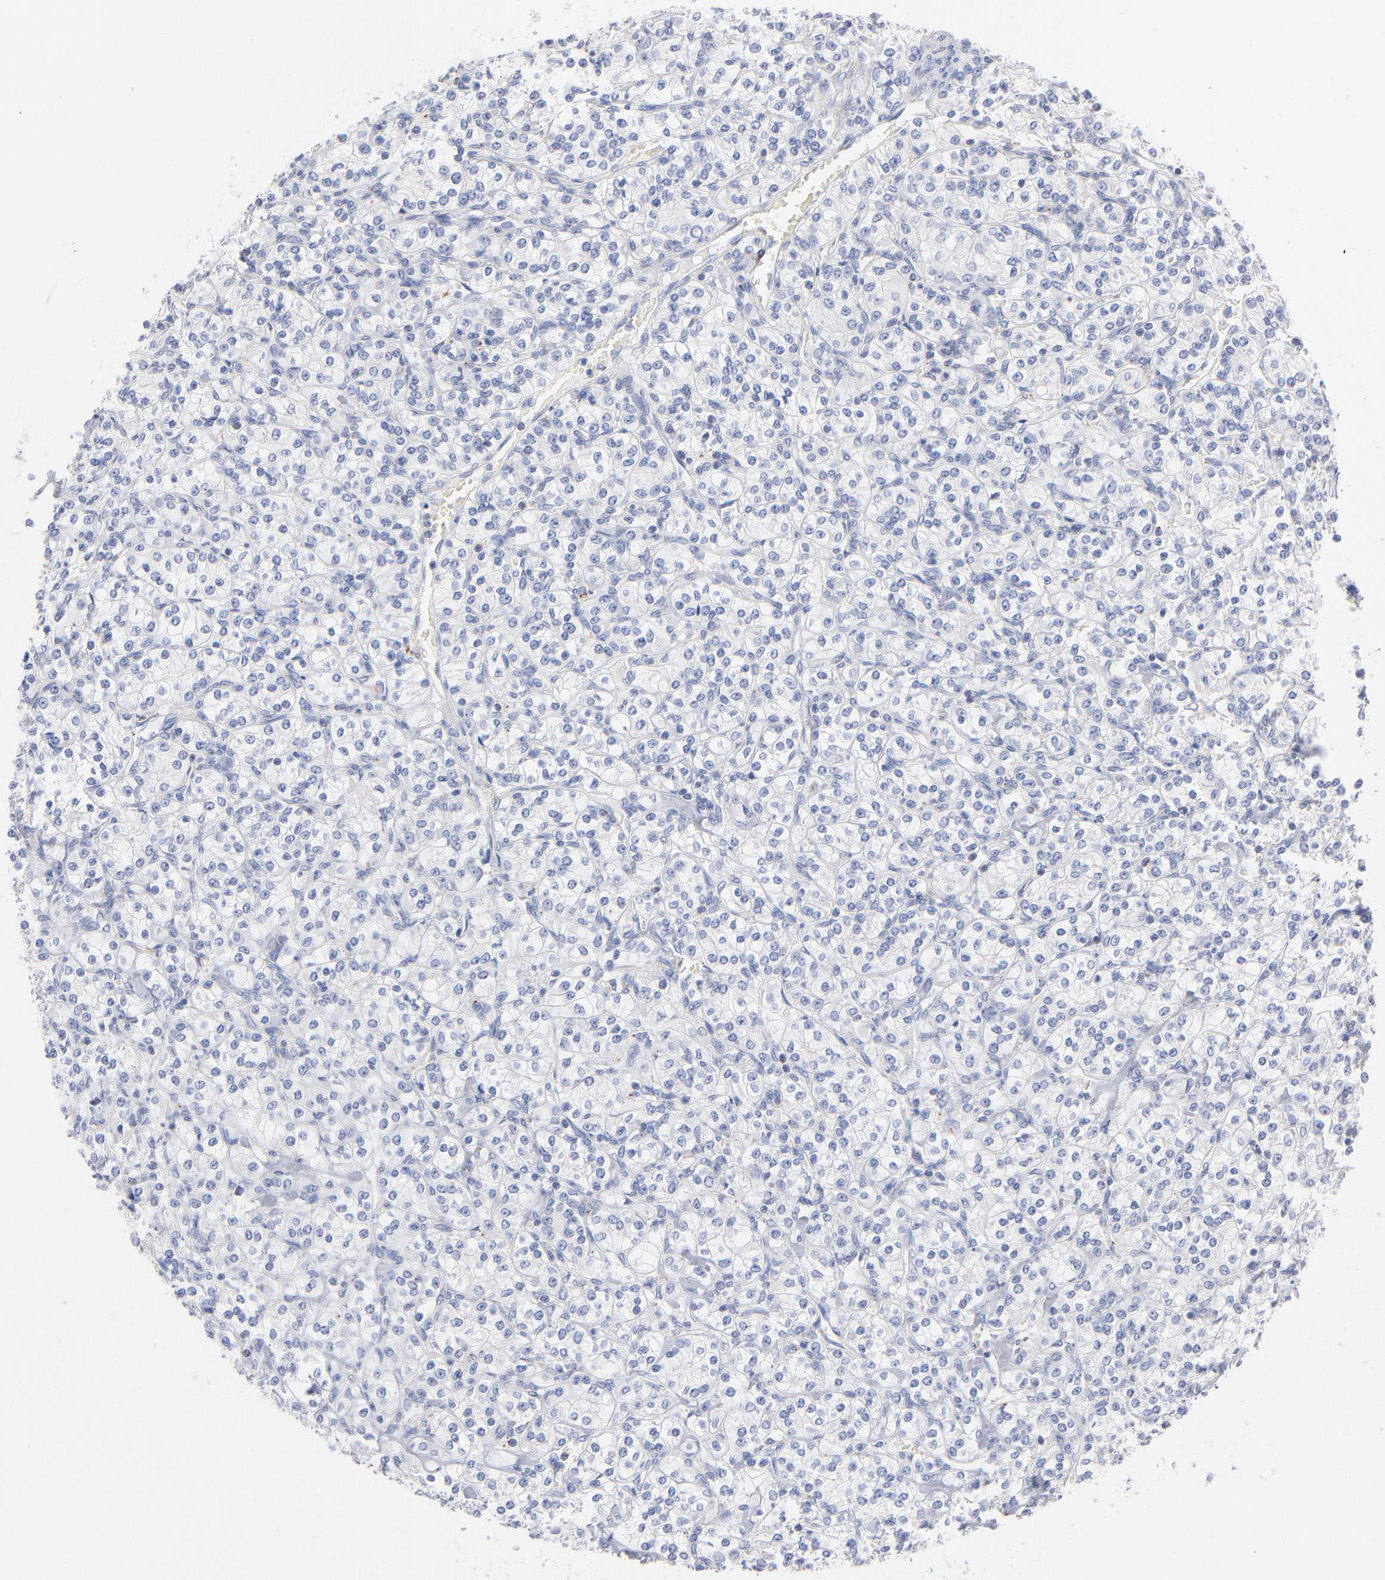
{"staining": {"intensity": "negative", "quantity": "none", "location": "none"}, "tissue": "renal cancer", "cell_type": "Tumor cells", "image_type": "cancer", "snomed": [{"axis": "morphology", "description": "Adenocarcinoma, NOS"}, {"axis": "topography", "description": "Kidney"}], "caption": "Tumor cells are negative for brown protein staining in renal adenocarcinoma.", "gene": "SEPTIN6", "patient": {"sex": "male", "age": 77}}